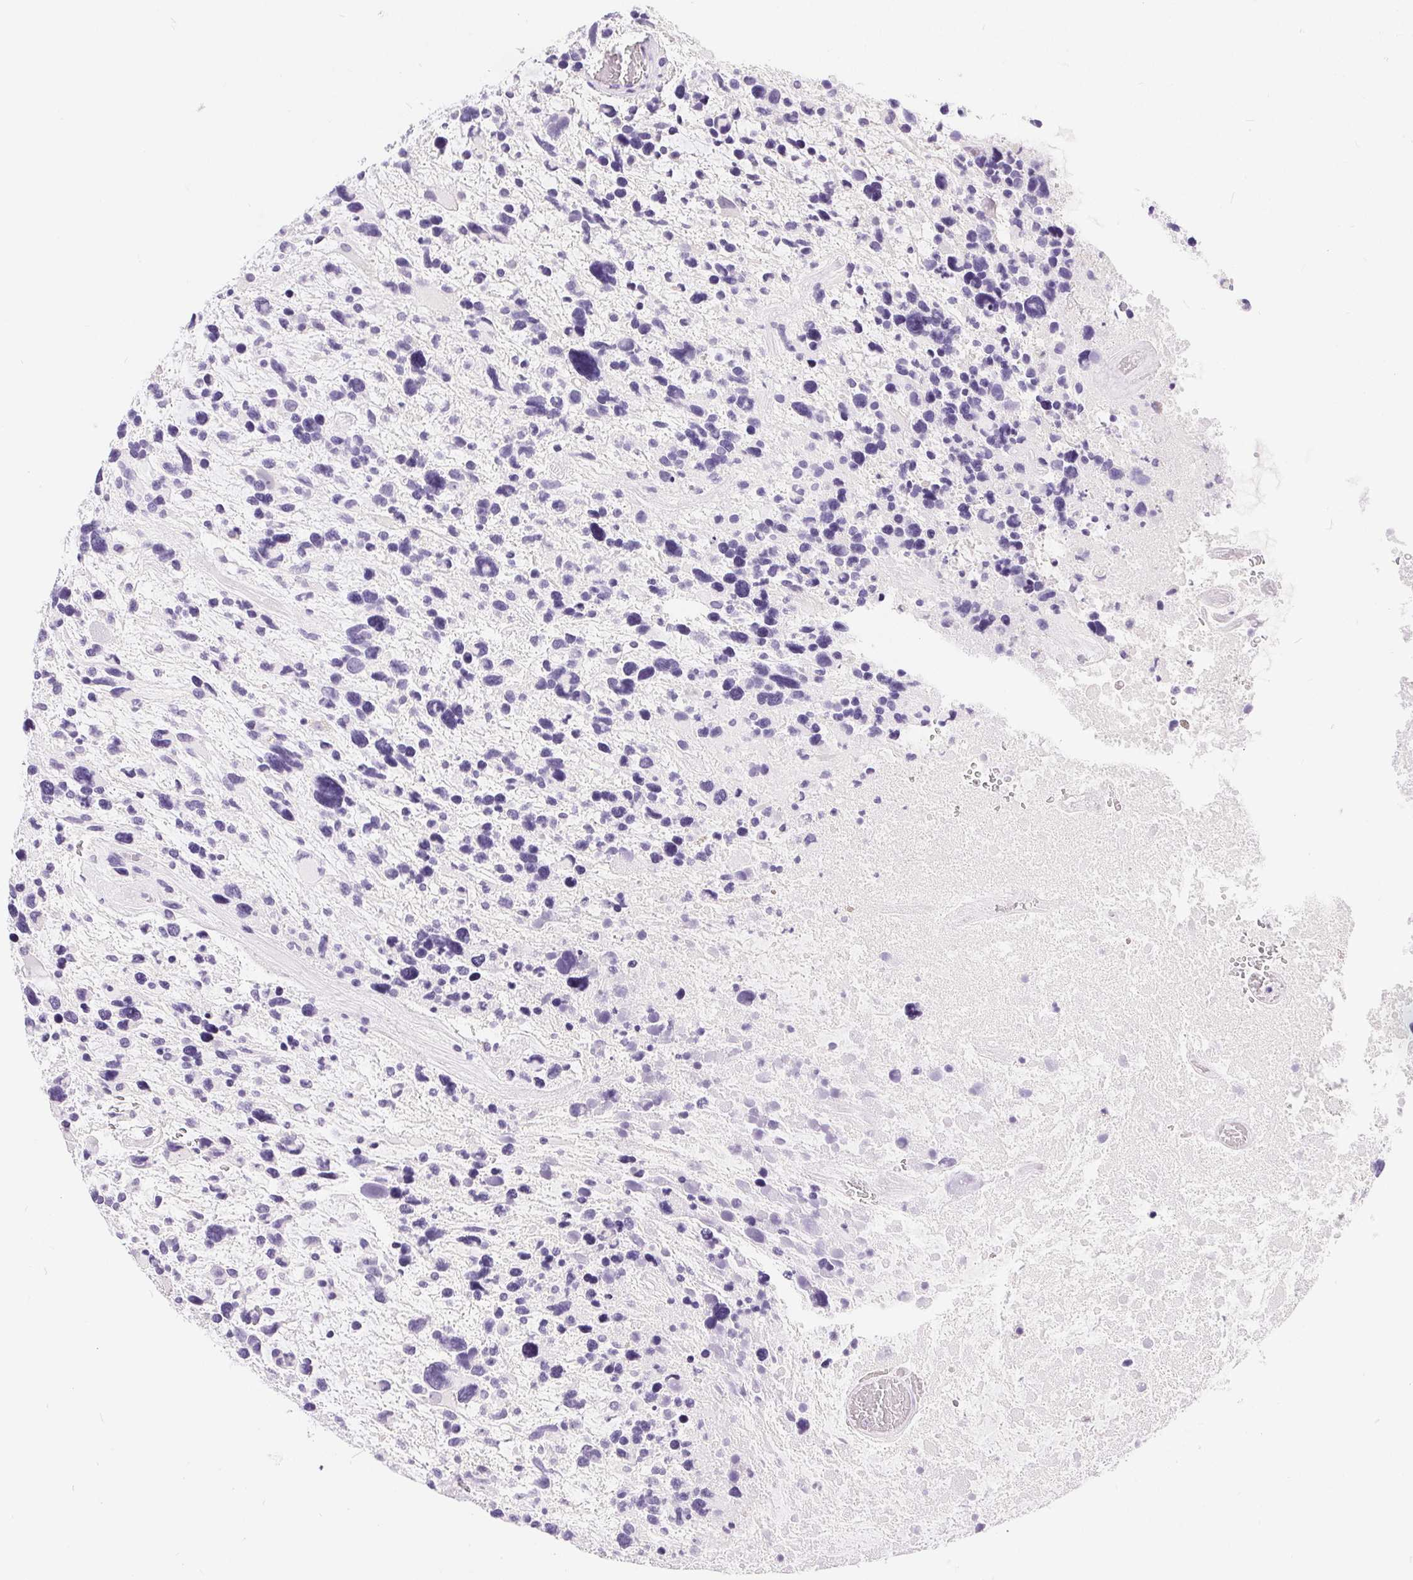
{"staining": {"intensity": "negative", "quantity": "none", "location": "none"}, "tissue": "glioma", "cell_type": "Tumor cells", "image_type": "cancer", "snomed": [{"axis": "morphology", "description": "Glioma, malignant, High grade"}, {"axis": "topography", "description": "Brain"}], "caption": "Immunohistochemical staining of human glioma reveals no significant expression in tumor cells.", "gene": "XDH", "patient": {"sex": "male", "age": 49}}